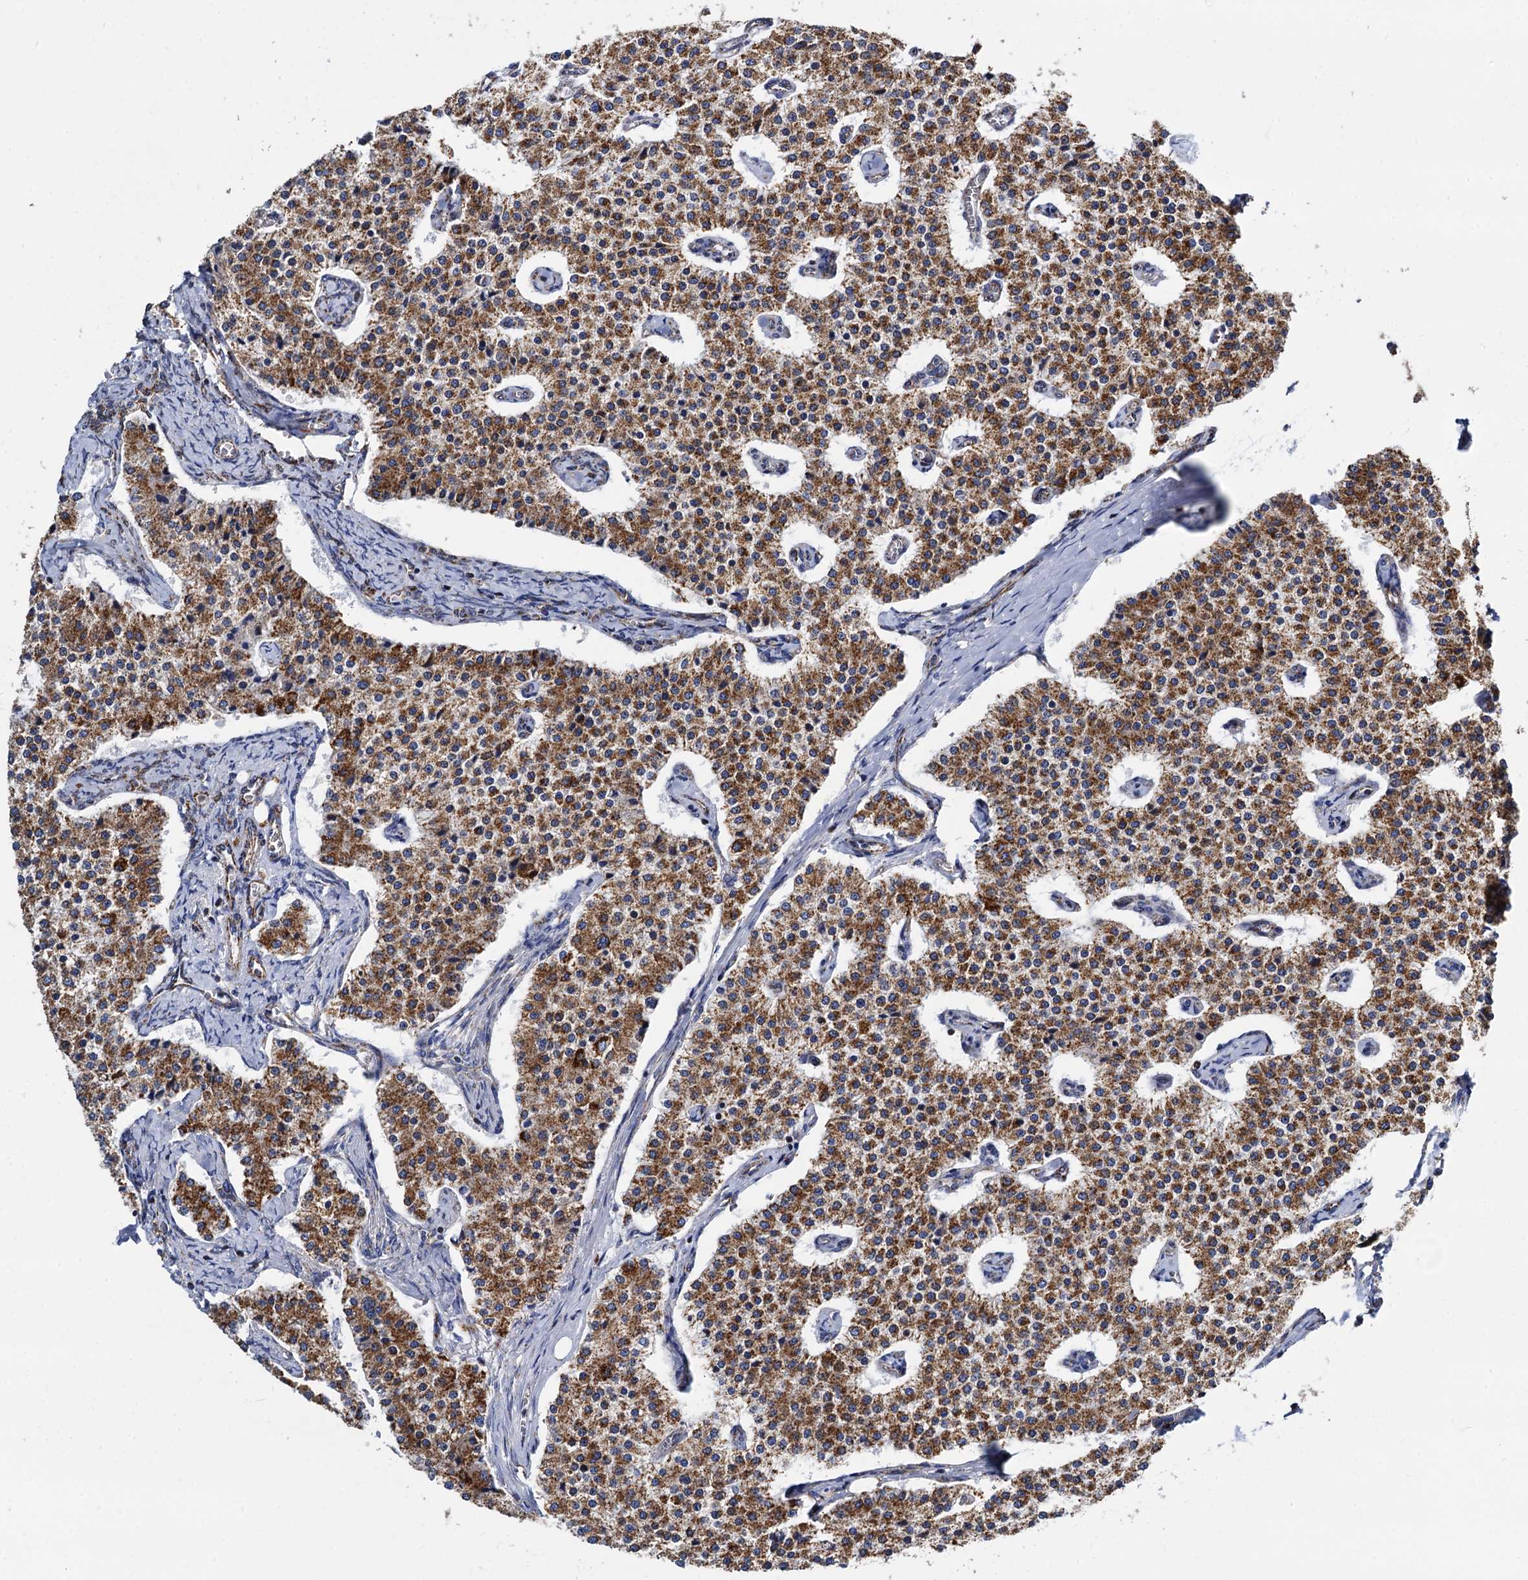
{"staining": {"intensity": "strong", "quantity": ">75%", "location": "cytoplasmic/membranous"}, "tissue": "carcinoid", "cell_type": "Tumor cells", "image_type": "cancer", "snomed": [{"axis": "morphology", "description": "Carcinoid, malignant, NOS"}, {"axis": "topography", "description": "Colon"}], "caption": "Immunohistochemistry photomicrograph of neoplastic tissue: carcinoid (malignant) stained using IHC exhibits high levels of strong protein expression localized specifically in the cytoplasmic/membranous of tumor cells, appearing as a cytoplasmic/membranous brown color.", "gene": "TIMM10", "patient": {"sex": "female", "age": 52}}